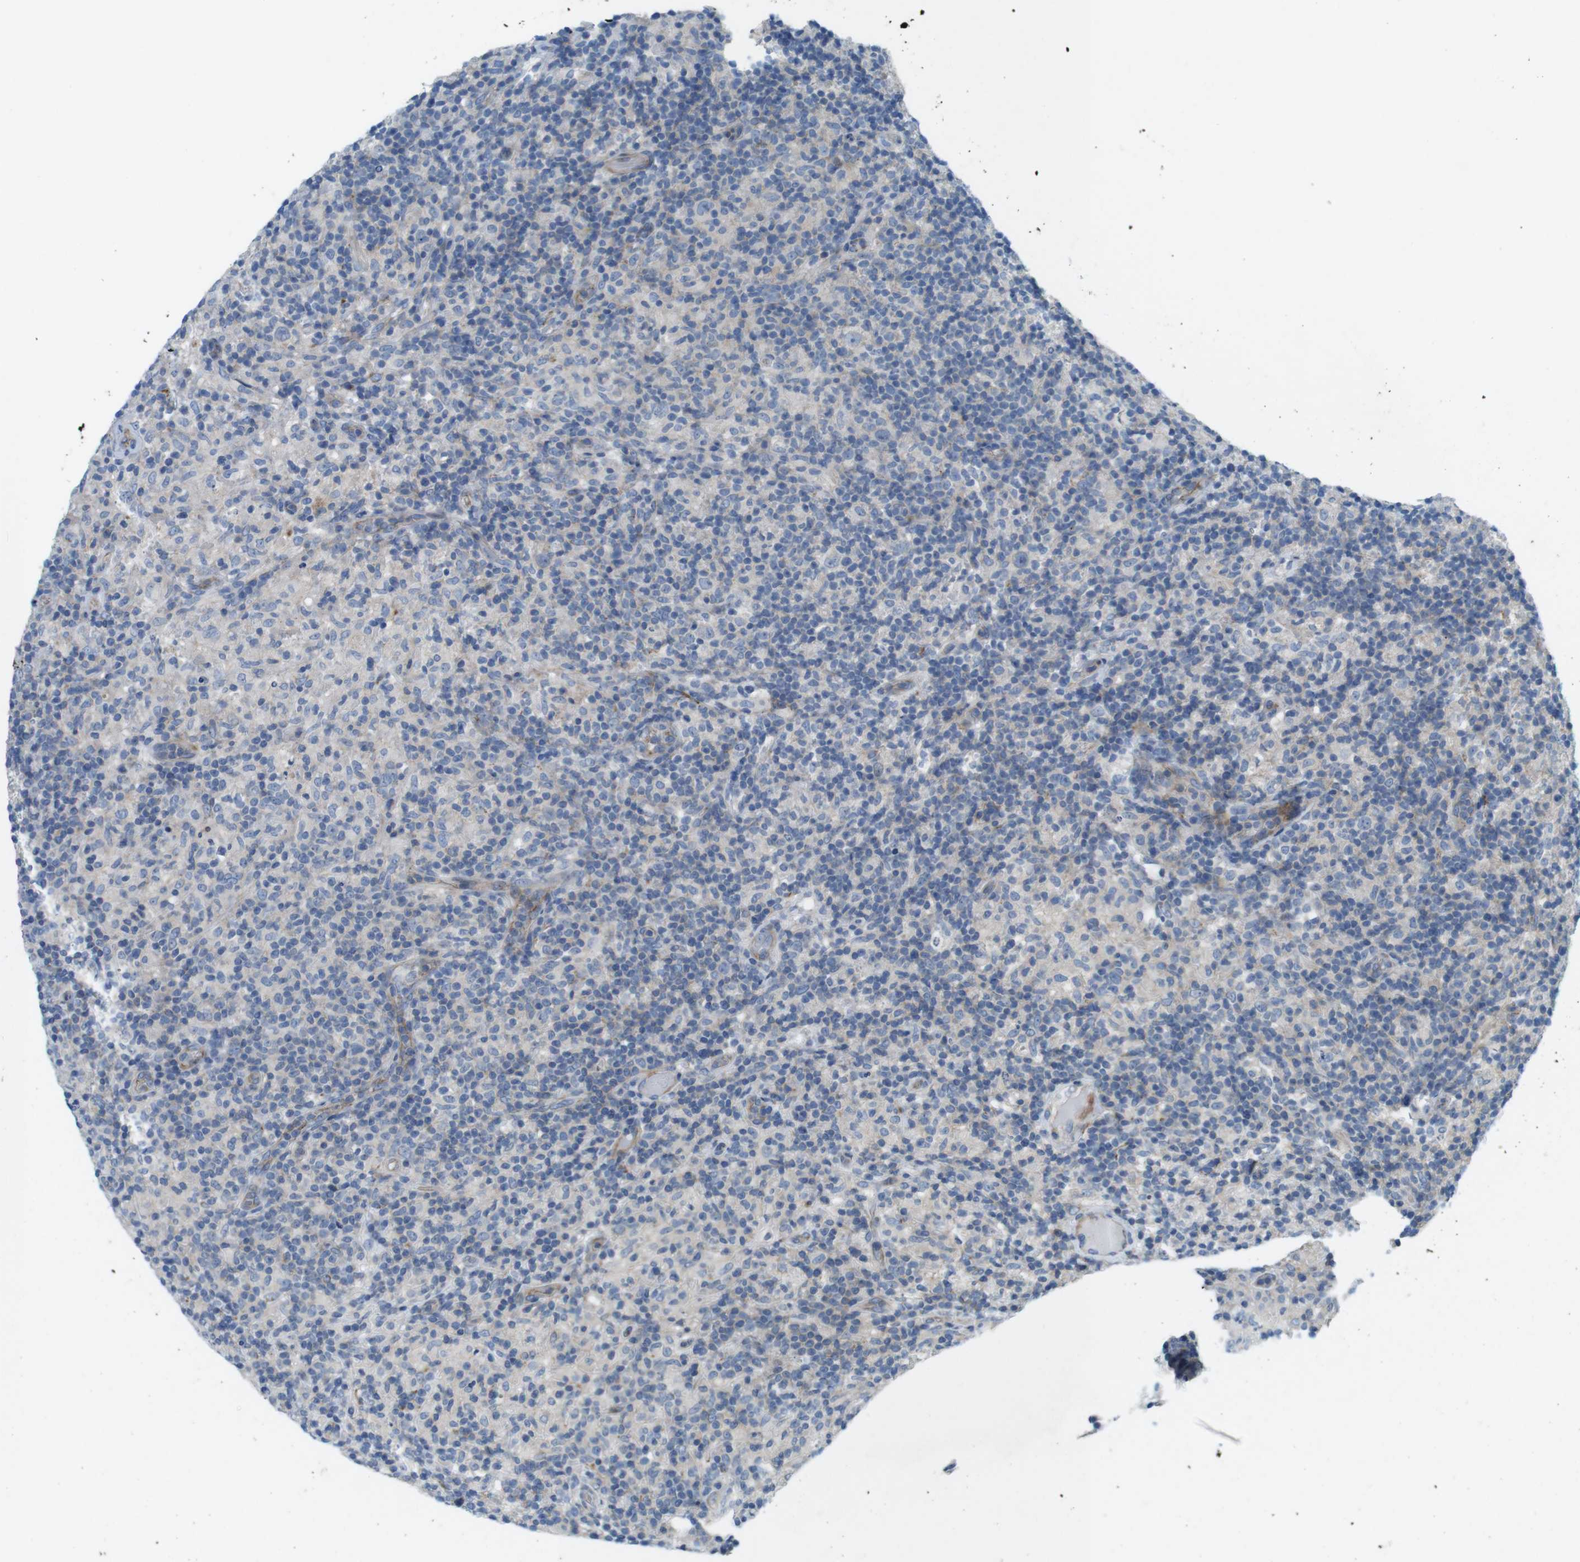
{"staining": {"intensity": "negative", "quantity": "none", "location": "none"}, "tissue": "lymphoma", "cell_type": "Tumor cells", "image_type": "cancer", "snomed": [{"axis": "morphology", "description": "Hodgkin's disease, NOS"}, {"axis": "topography", "description": "Lymph node"}], "caption": "Hodgkin's disease stained for a protein using immunohistochemistry displays no staining tumor cells.", "gene": "TYW1", "patient": {"sex": "male", "age": 70}}